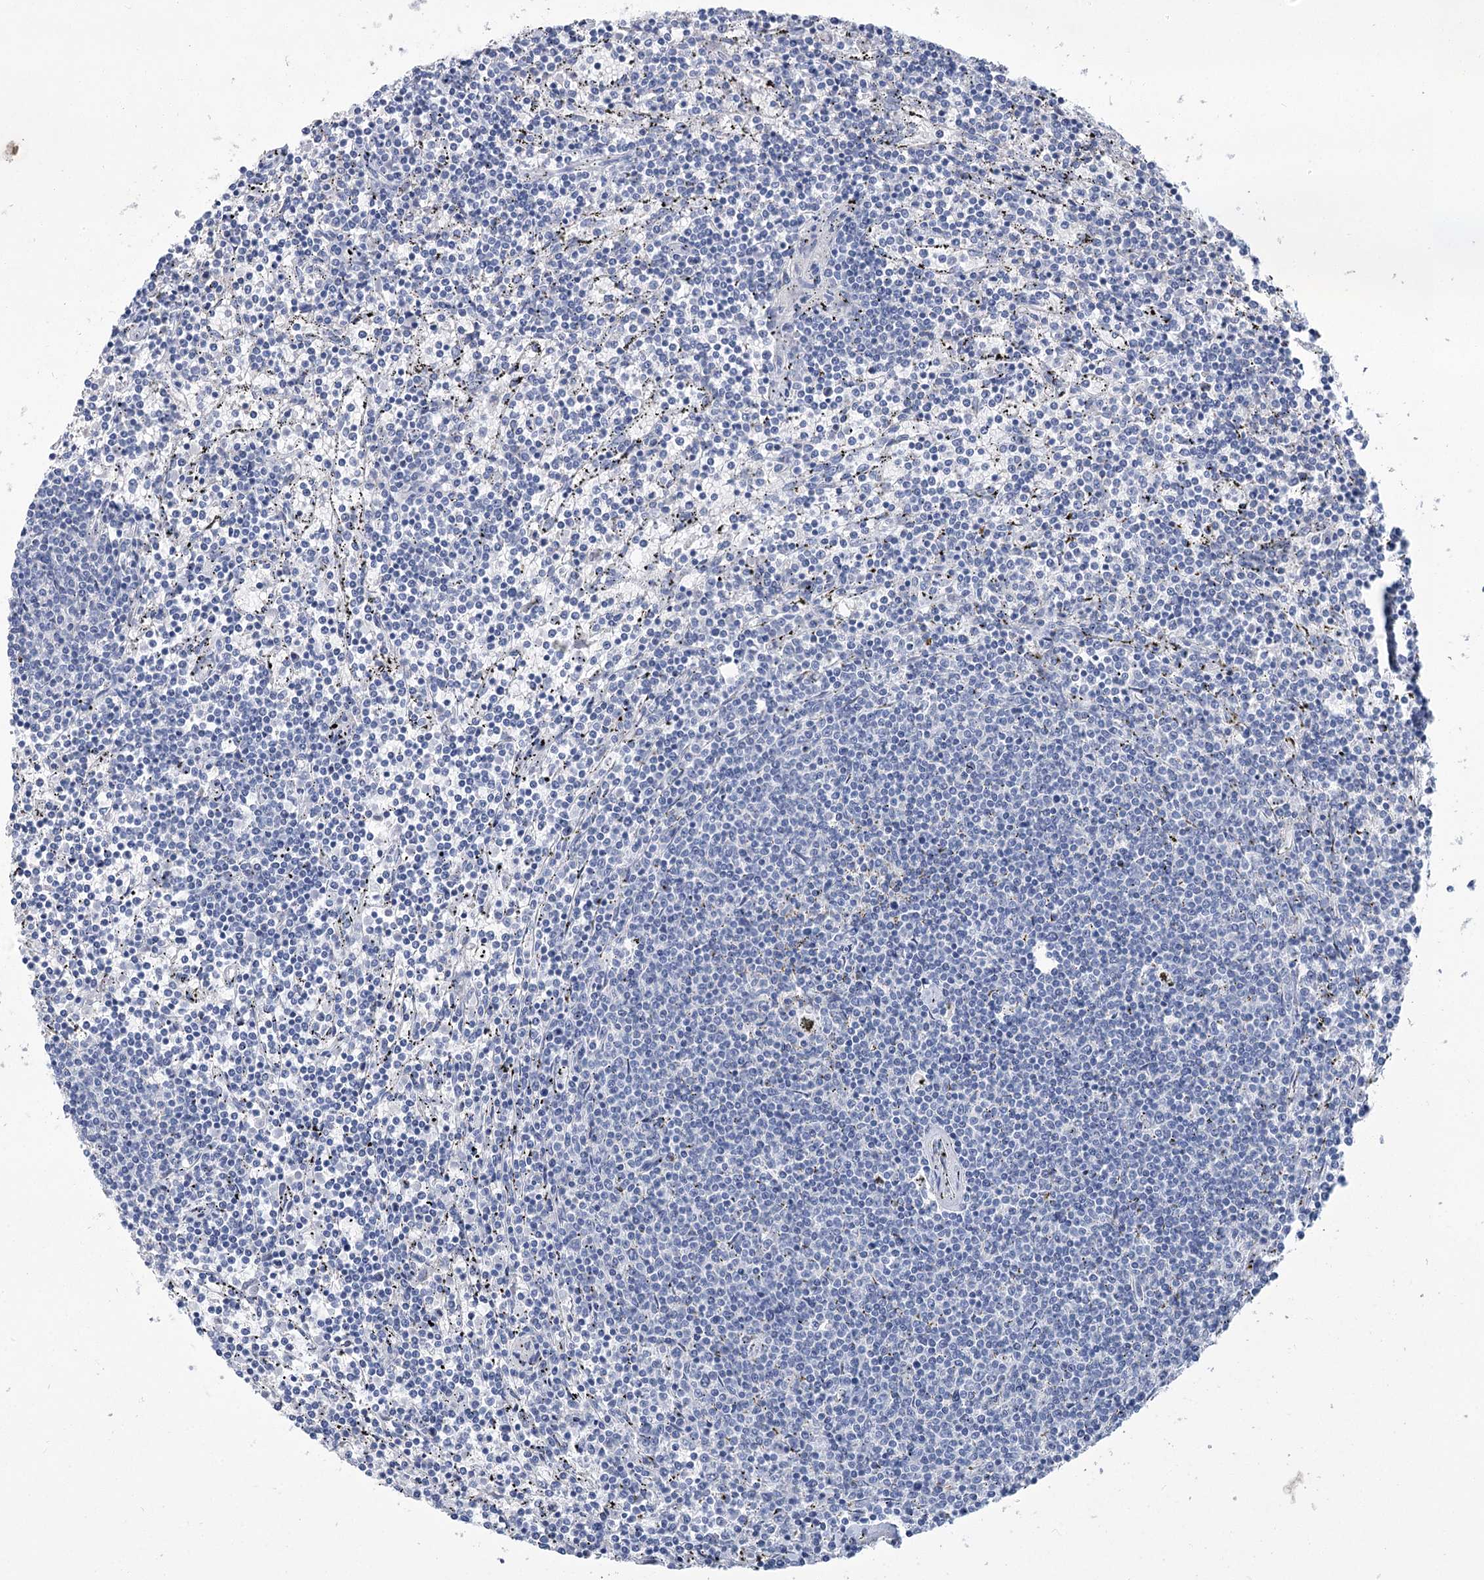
{"staining": {"intensity": "negative", "quantity": "none", "location": "none"}, "tissue": "lymphoma", "cell_type": "Tumor cells", "image_type": "cancer", "snomed": [{"axis": "morphology", "description": "Malignant lymphoma, non-Hodgkin's type, Low grade"}, {"axis": "topography", "description": "Spleen"}], "caption": "The histopathology image demonstrates no significant staining in tumor cells of malignant lymphoma, non-Hodgkin's type (low-grade). (DAB immunohistochemistry visualized using brightfield microscopy, high magnification).", "gene": "SLC9A3", "patient": {"sex": "female", "age": 50}}